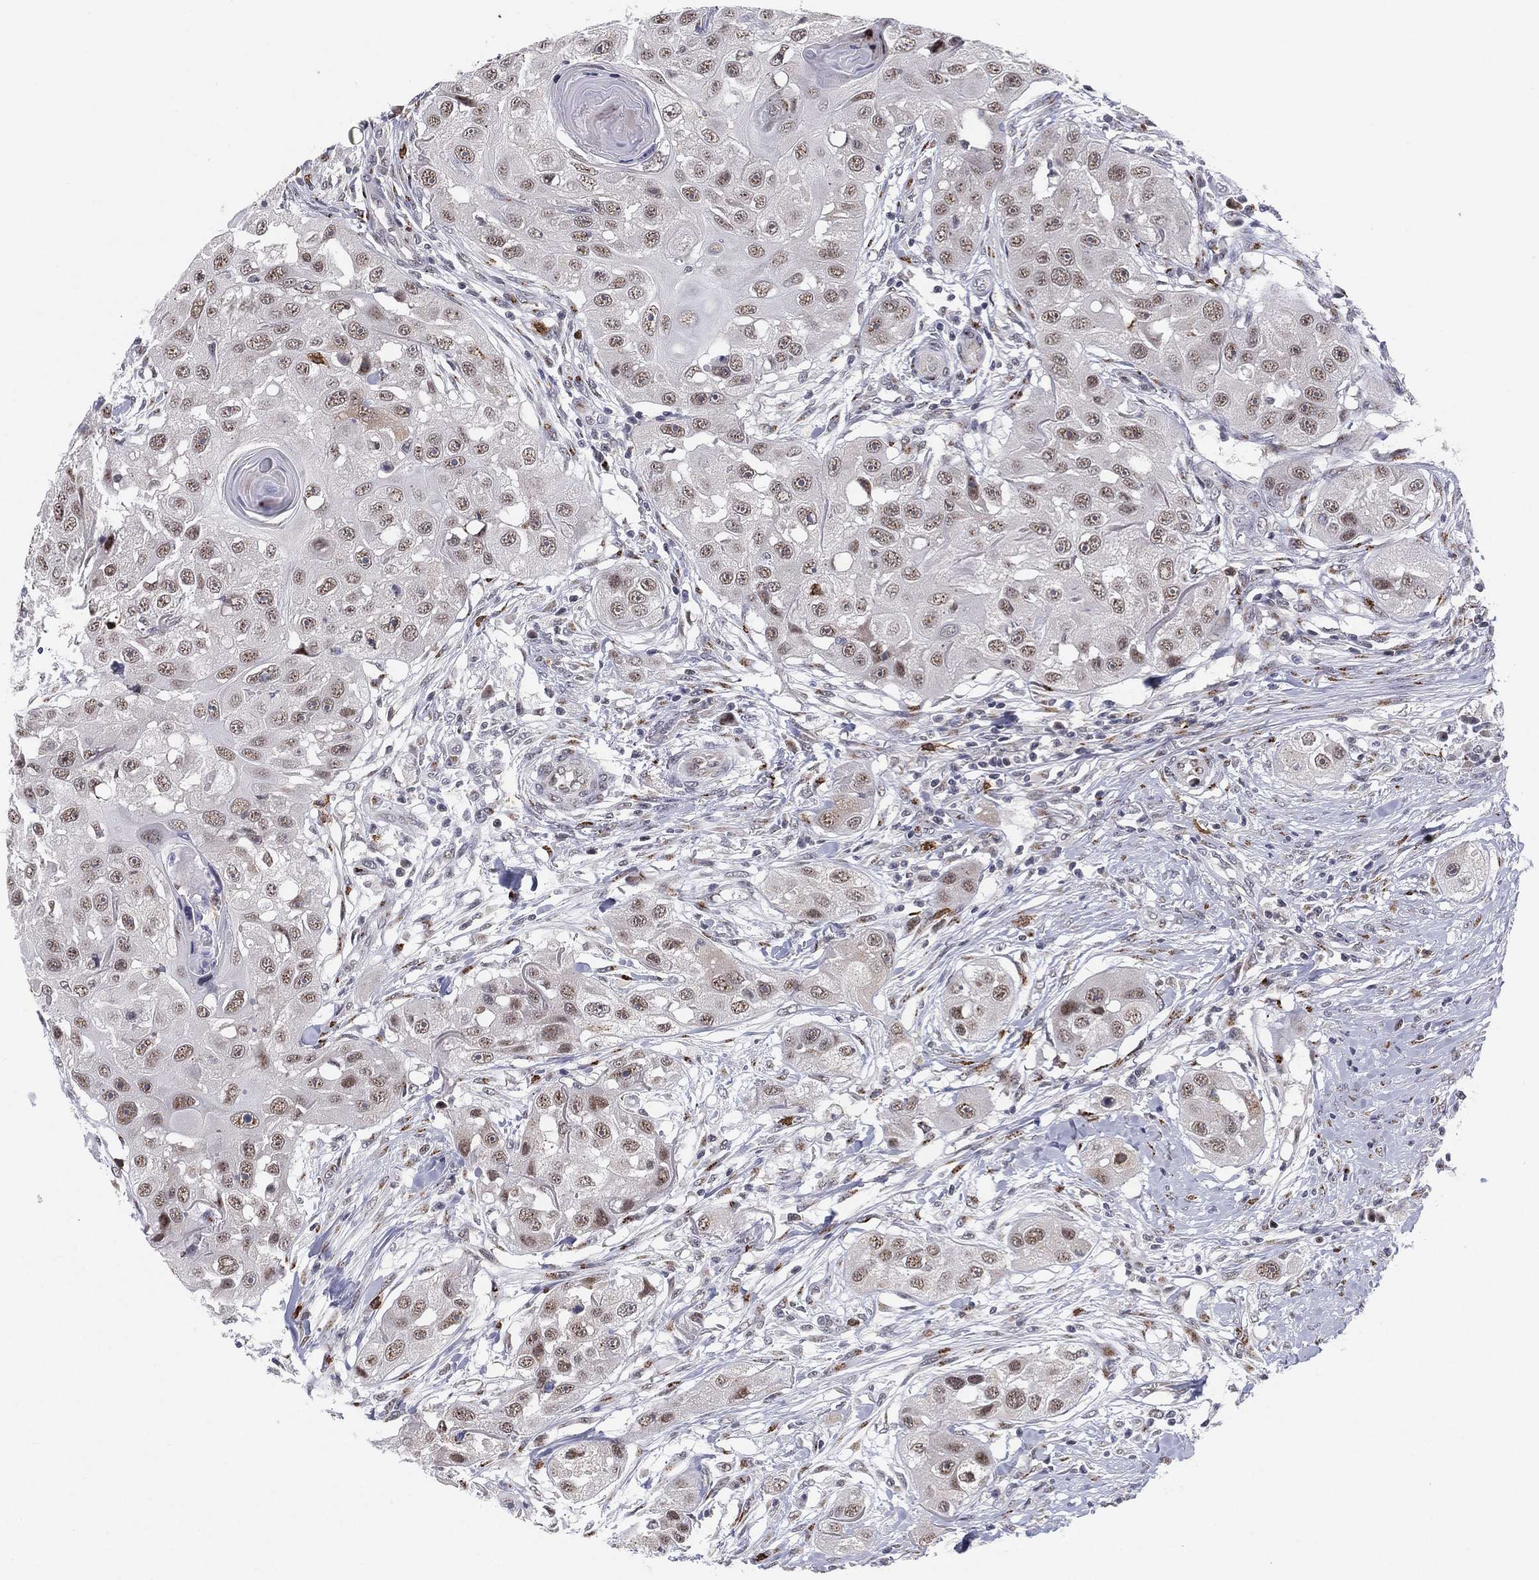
{"staining": {"intensity": "weak", "quantity": "<25%", "location": "nuclear"}, "tissue": "head and neck cancer", "cell_type": "Tumor cells", "image_type": "cancer", "snomed": [{"axis": "morphology", "description": "Squamous cell carcinoma, NOS"}, {"axis": "topography", "description": "Head-Neck"}], "caption": "Head and neck cancer stained for a protein using immunohistochemistry demonstrates no positivity tumor cells.", "gene": "CD177", "patient": {"sex": "male", "age": 51}}